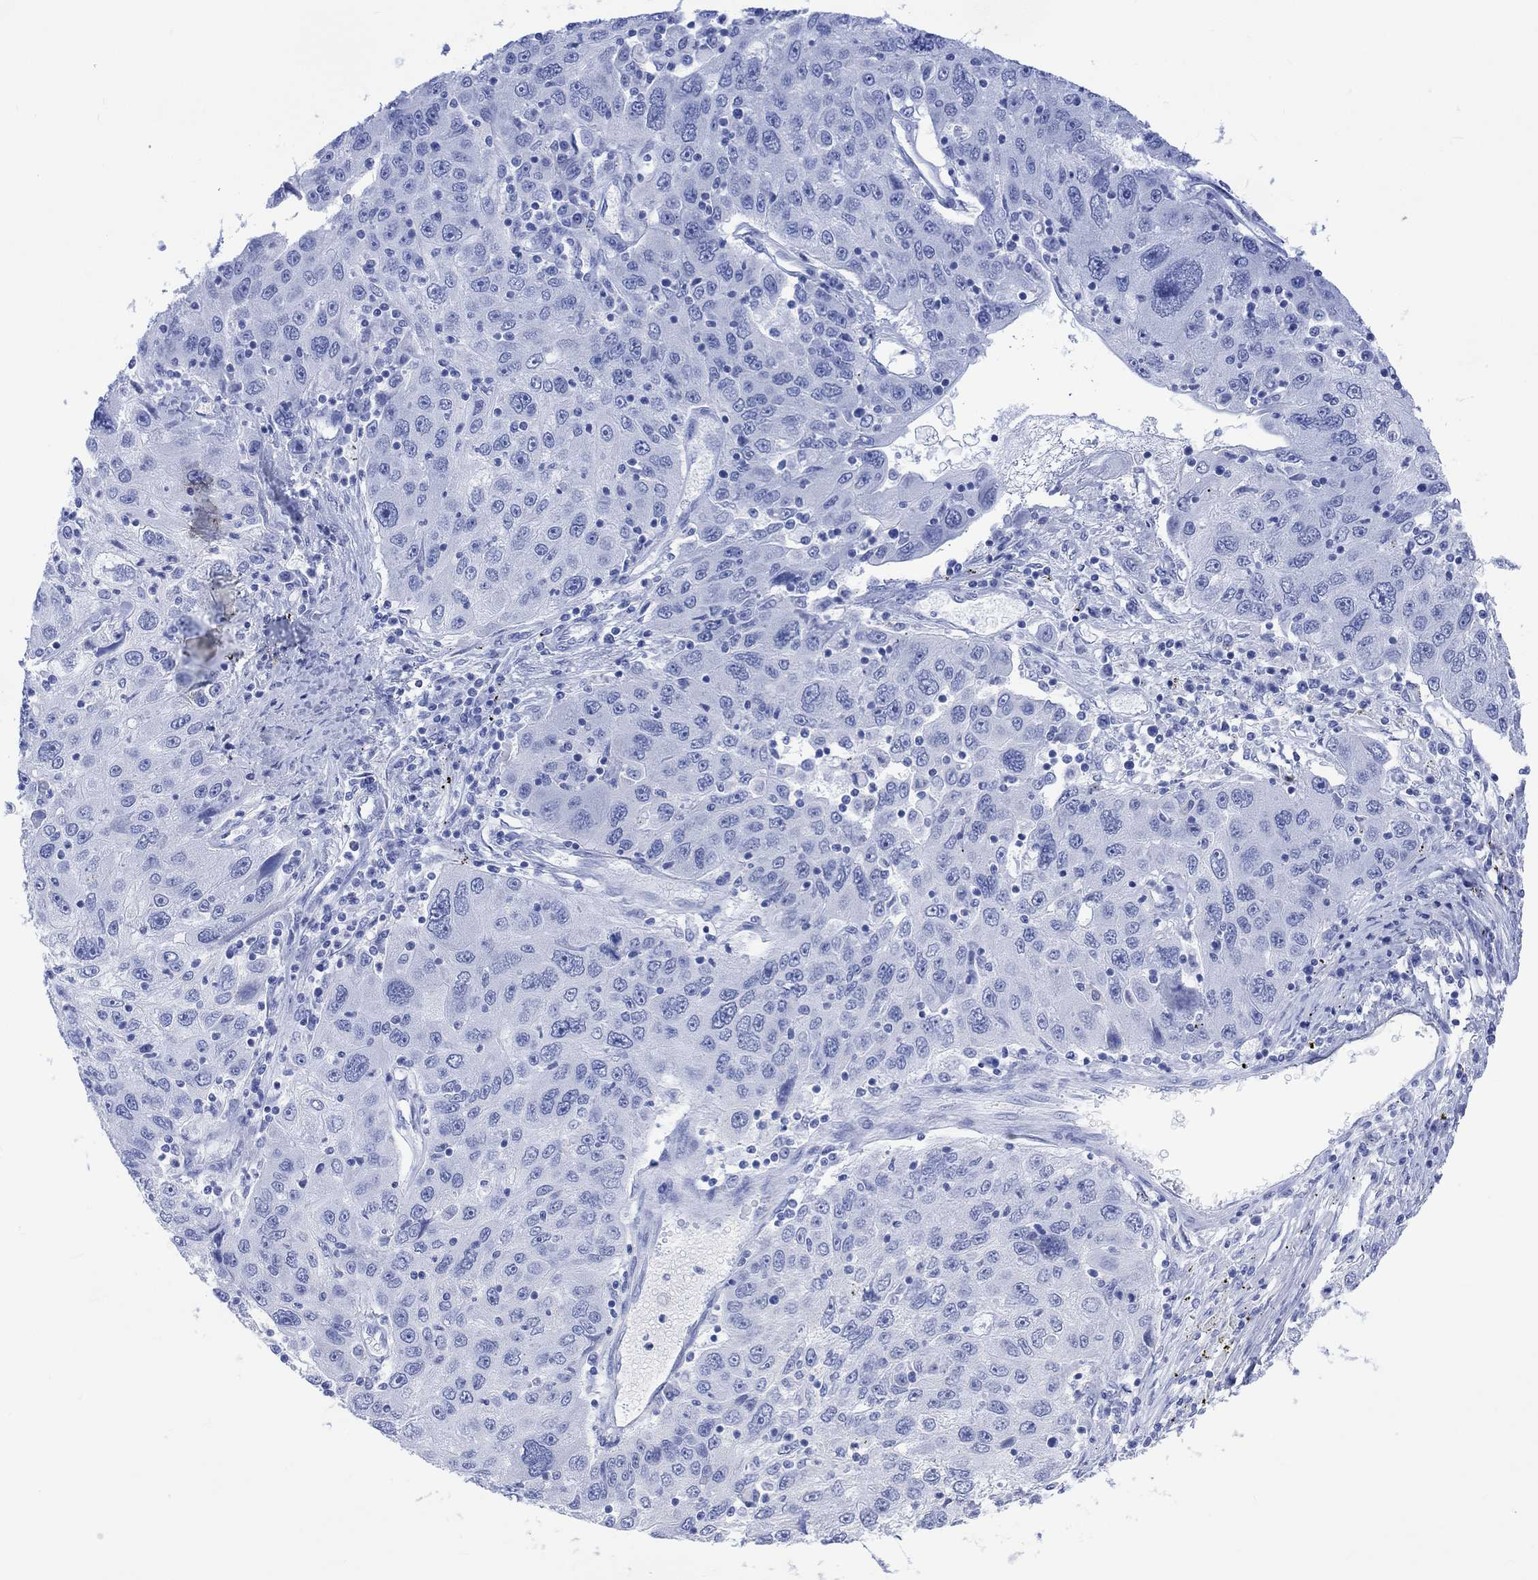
{"staining": {"intensity": "negative", "quantity": "none", "location": "none"}, "tissue": "stomach cancer", "cell_type": "Tumor cells", "image_type": "cancer", "snomed": [{"axis": "morphology", "description": "Adenocarcinoma, NOS"}, {"axis": "topography", "description": "Stomach"}], "caption": "The immunohistochemistry (IHC) histopathology image has no significant positivity in tumor cells of stomach cancer (adenocarcinoma) tissue. (Brightfield microscopy of DAB (3,3'-diaminobenzidine) immunohistochemistry (IHC) at high magnification).", "gene": "CELF4", "patient": {"sex": "male", "age": 56}}